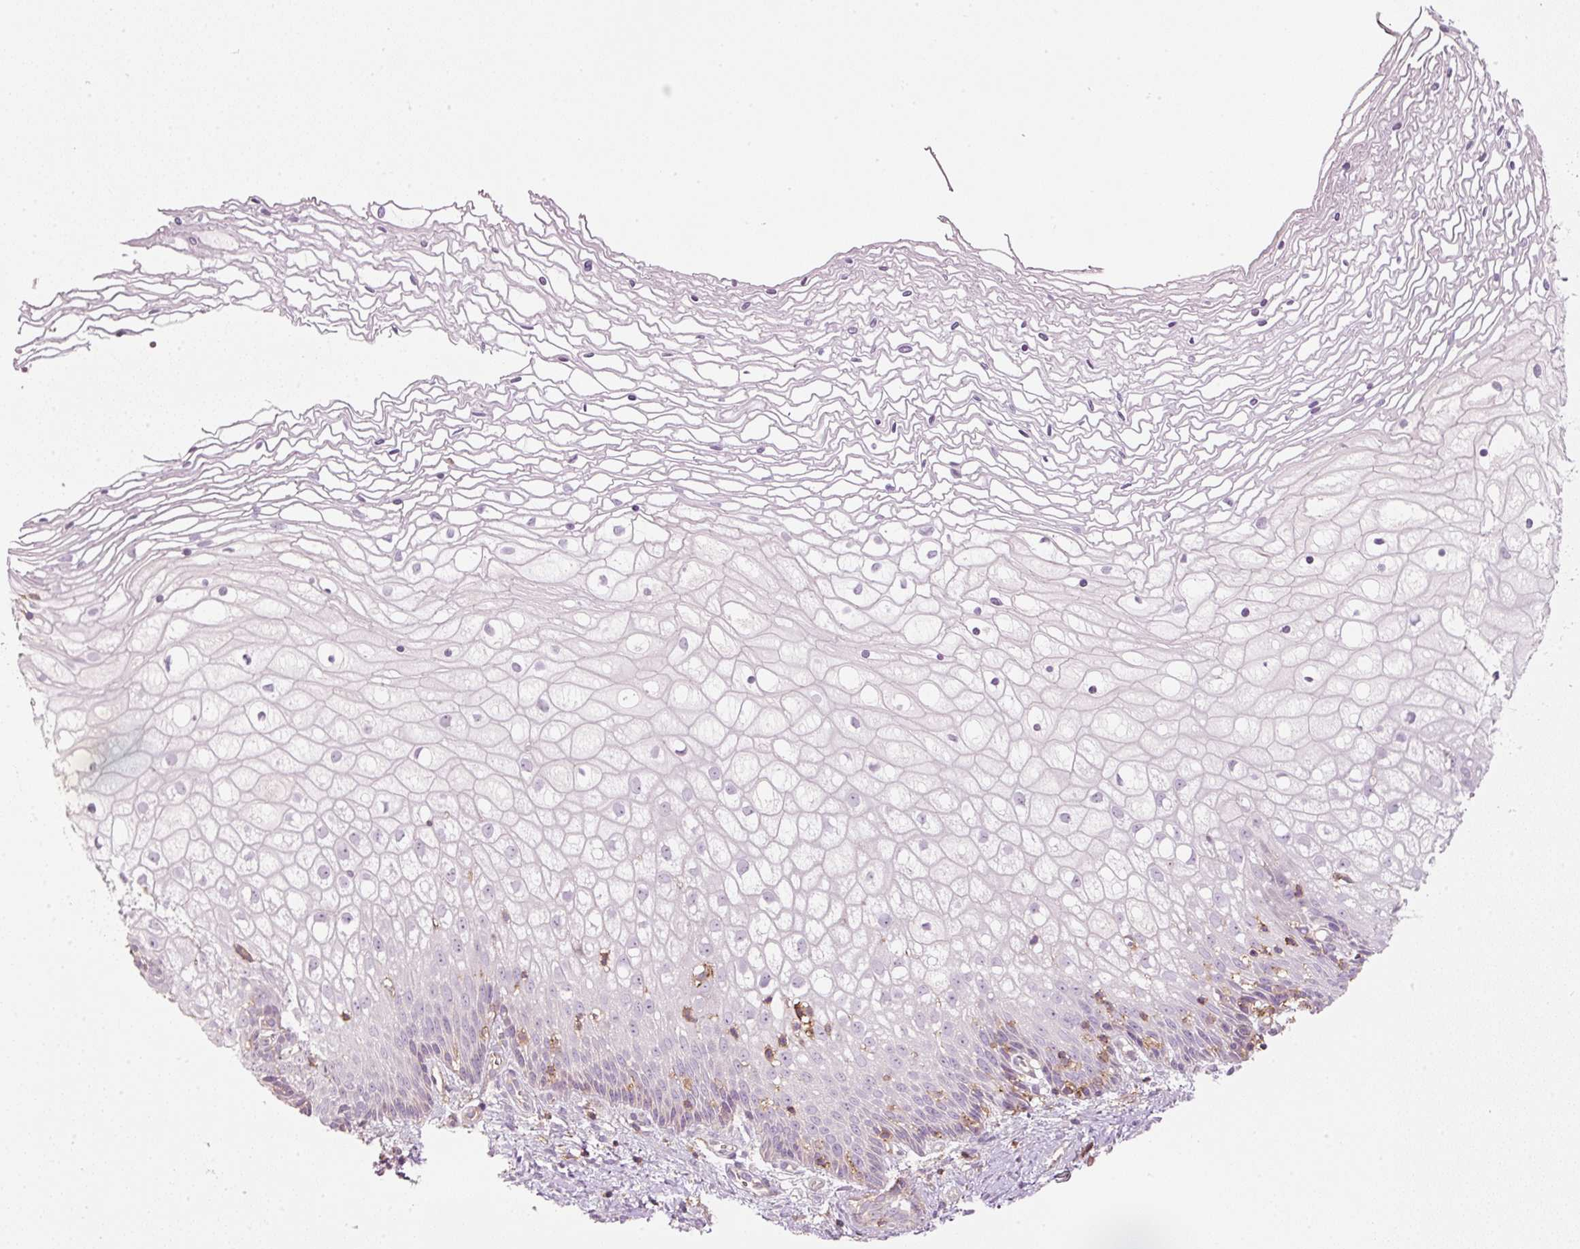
{"staining": {"intensity": "negative", "quantity": "none", "location": "none"}, "tissue": "cervix", "cell_type": "Glandular cells", "image_type": "normal", "snomed": [{"axis": "morphology", "description": "Normal tissue, NOS"}, {"axis": "topography", "description": "Cervix"}], "caption": "The IHC photomicrograph has no significant staining in glandular cells of cervix. (IHC, brightfield microscopy, high magnification).", "gene": "SIPA1", "patient": {"sex": "female", "age": 36}}